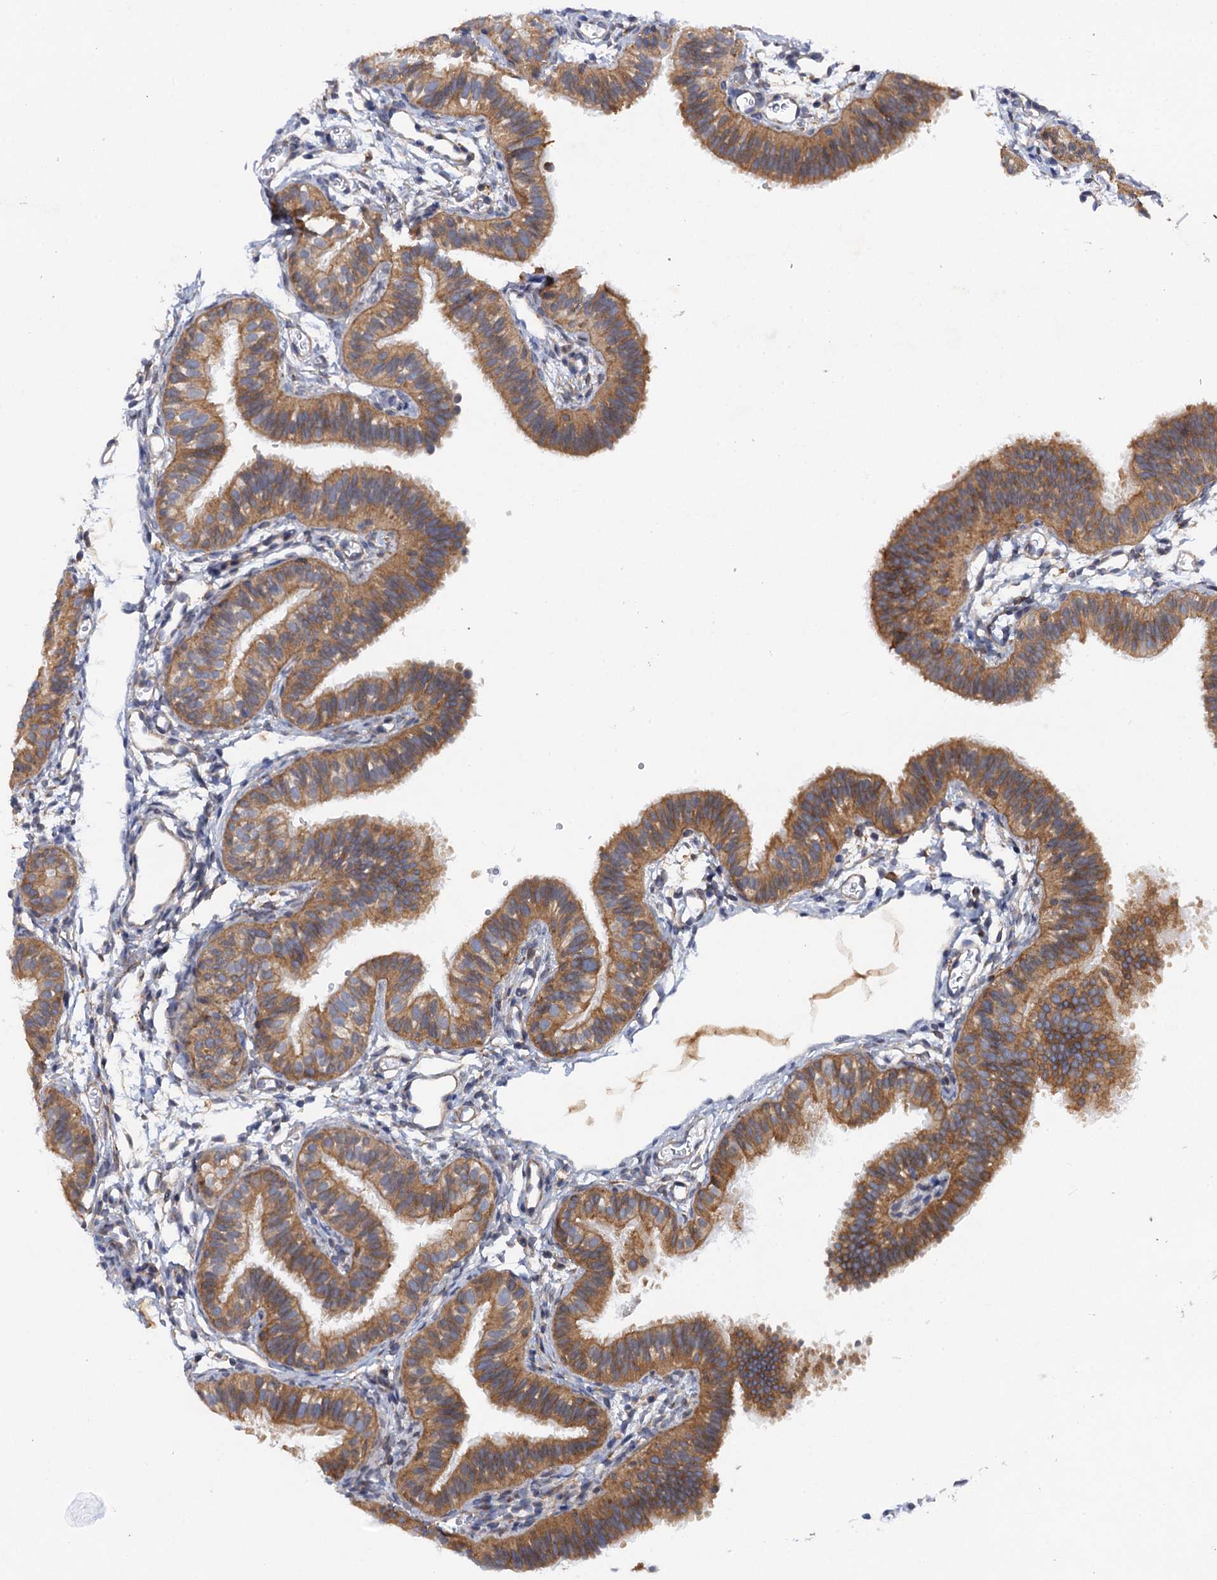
{"staining": {"intensity": "moderate", "quantity": ">75%", "location": "cytoplasmic/membranous"}, "tissue": "fallopian tube", "cell_type": "Glandular cells", "image_type": "normal", "snomed": [{"axis": "morphology", "description": "Normal tissue, NOS"}, {"axis": "topography", "description": "Fallopian tube"}], "caption": "Immunohistochemical staining of unremarkable fallopian tube demonstrates medium levels of moderate cytoplasmic/membranous positivity in about >75% of glandular cells. (DAB (3,3'-diaminobenzidine) IHC, brown staining for protein, blue staining for nuclei).", "gene": "ARMC5", "patient": {"sex": "female", "age": 35}}